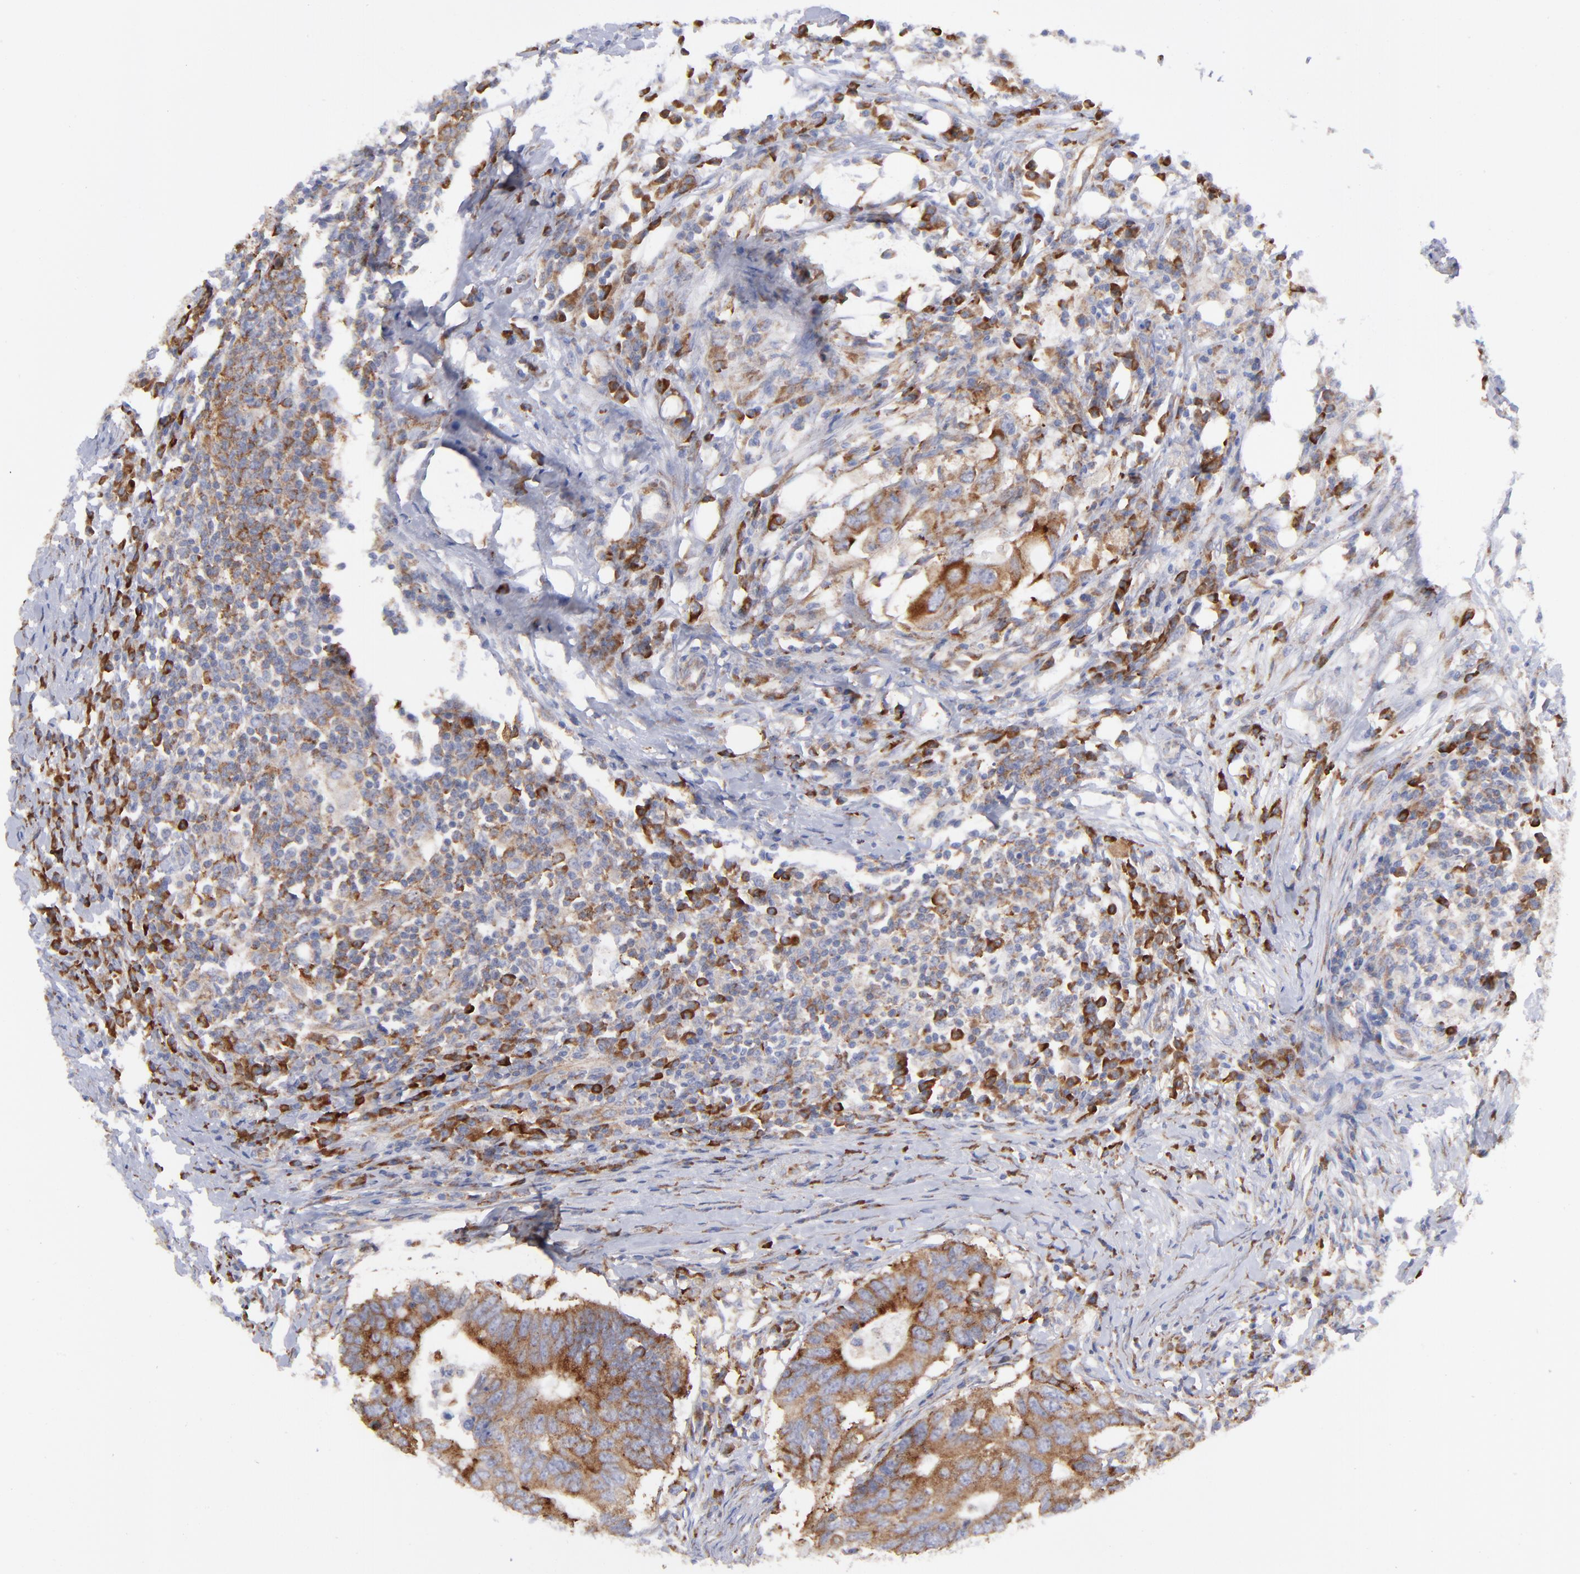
{"staining": {"intensity": "strong", "quantity": ">75%", "location": "cytoplasmic/membranous"}, "tissue": "colorectal cancer", "cell_type": "Tumor cells", "image_type": "cancer", "snomed": [{"axis": "morphology", "description": "Adenocarcinoma, NOS"}, {"axis": "topography", "description": "Colon"}], "caption": "Human colorectal adenocarcinoma stained with a protein marker reveals strong staining in tumor cells.", "gene": "EIF2AK2", "patient": {"sex": "male", "age": 71}}